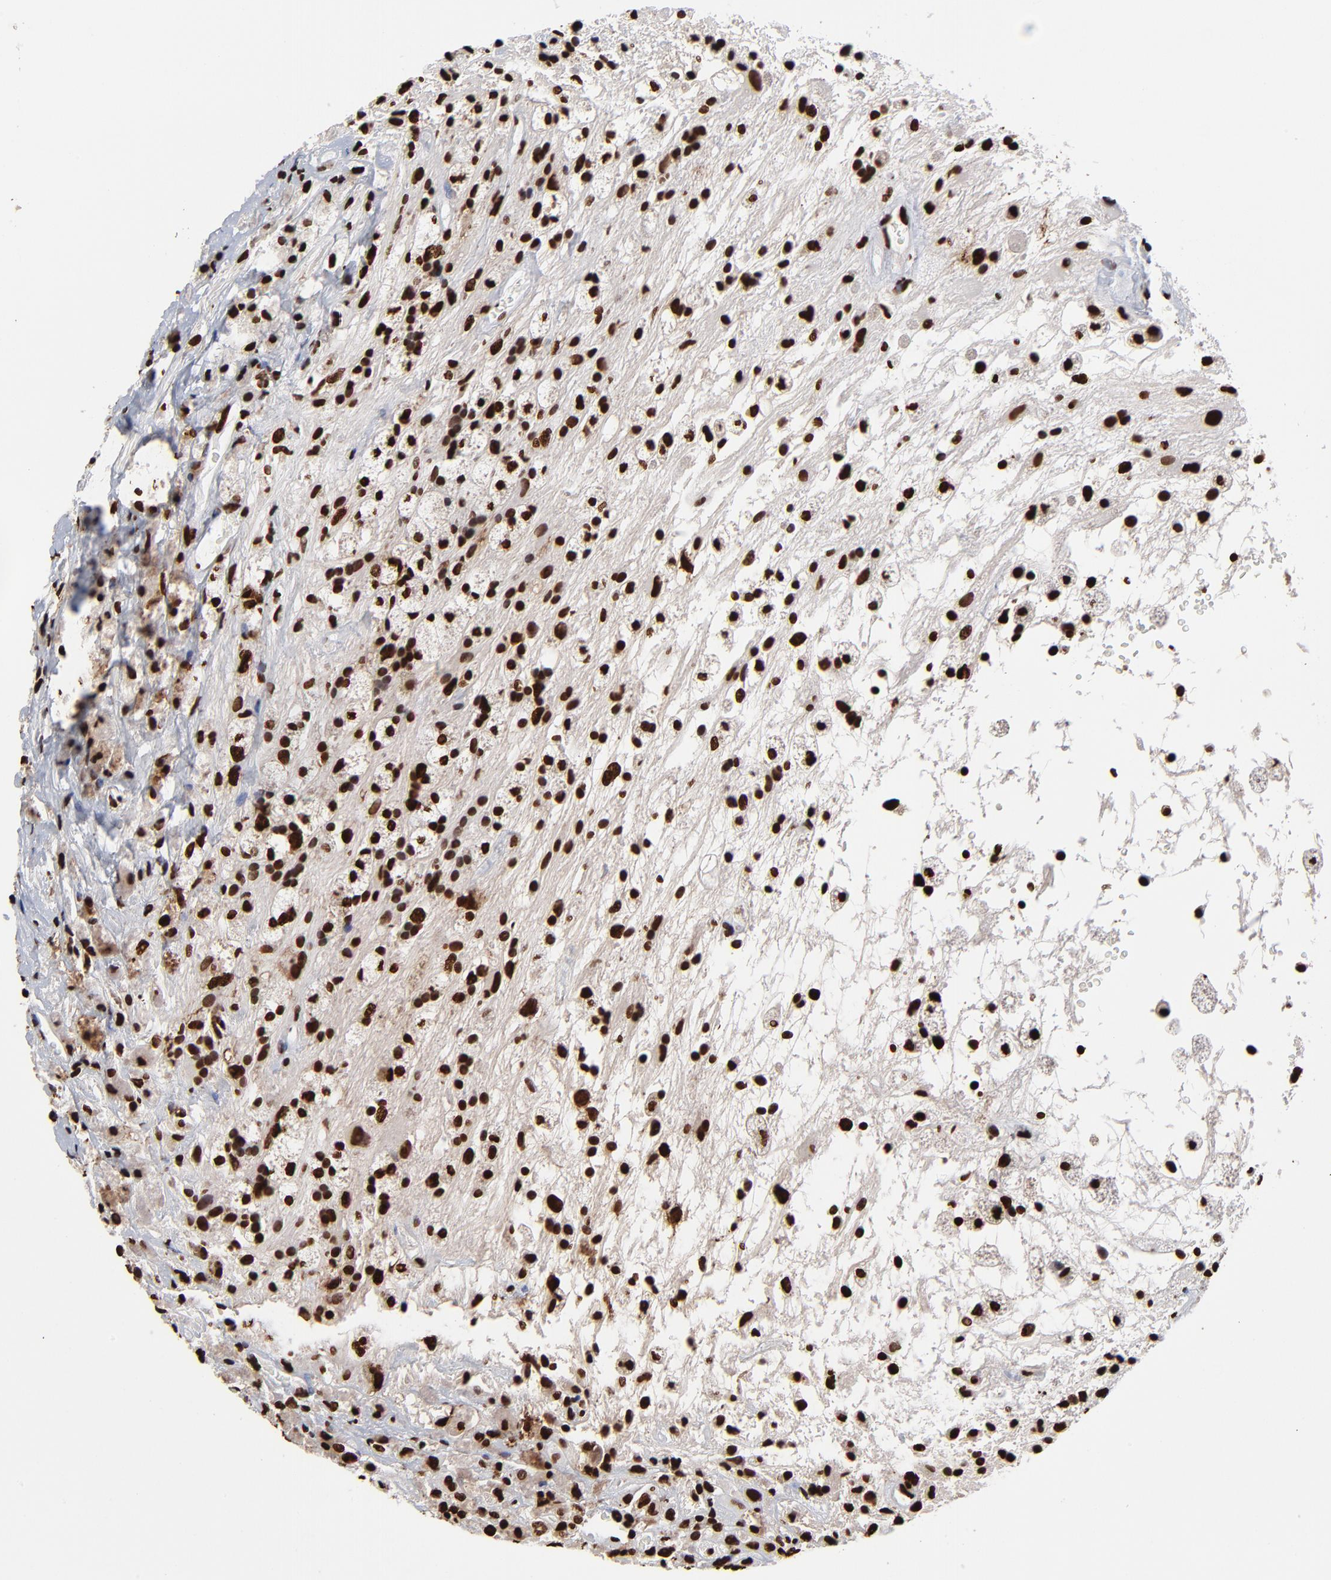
{"staining": {"intensity": "strong", "quantity": ">75%", "location": "nuclear"}, "tissue": "glioma", "cell_type": "Tumor cells", "image_type": "cancer", "snomed": [{"axis": "morphology", "description": "Glioma, malignant, High grade"}, {"axis": "topography", "description": "Brain"}], "caption": "The histopathology image shows a brown stain indicating the presence of a protein in the nuclear of tumor cells in glioma.", "gene": "ZNF544", "patient": {"sex": "male", "age": 48}}